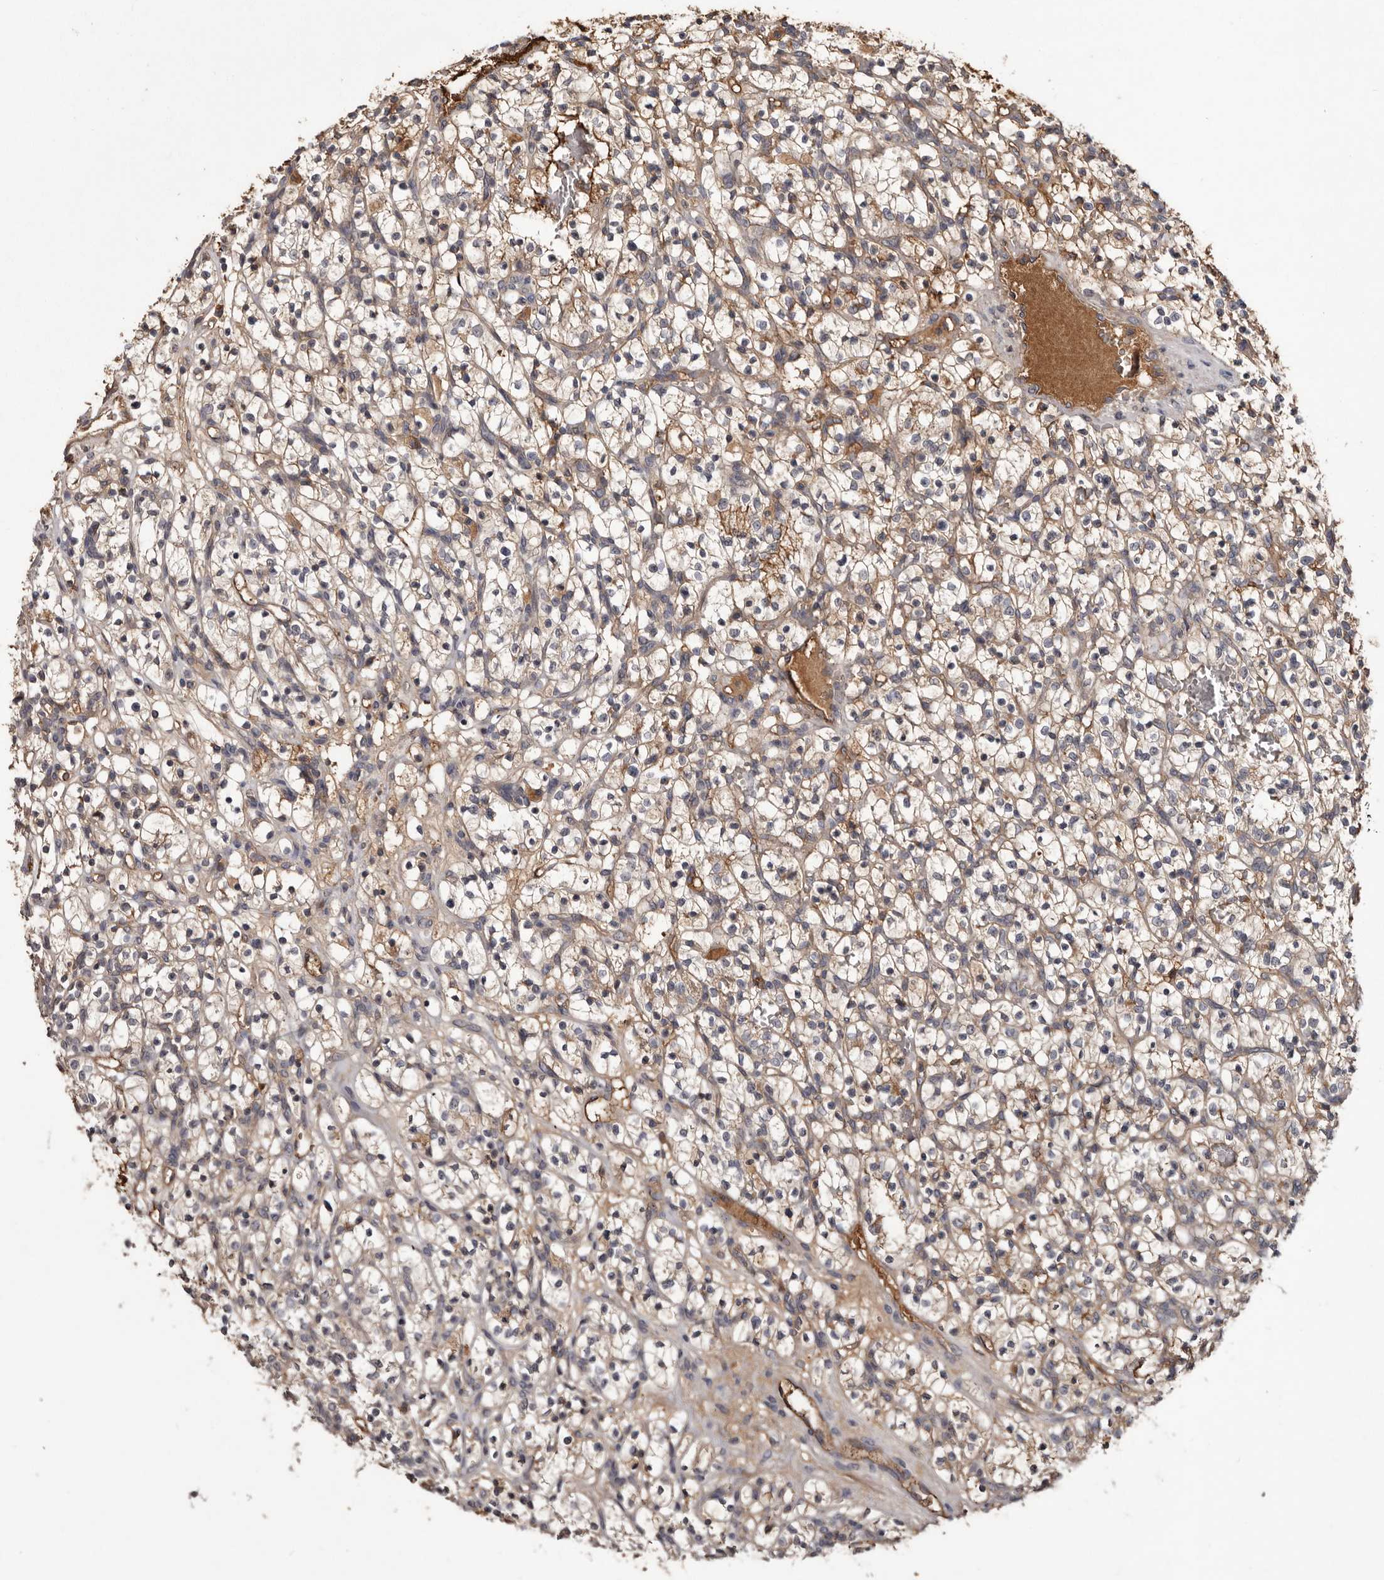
{"staining": {"intensity": "moderate", "quantity": ">75%", "location": "cytoplasmic/membranous"}, "tissue": "renal cancer", "cell_type": "Tumor cells", "image_type": "cancer", "snomed": [{"axis": "morphology", "description": "Adenocarcinoma, NOS"}, {"axis": "topography", "description": "Kidney"}], "caption": "Immunohistochemical staining of adenocarcinoma (renal) exhibits medium levels of moderate cytoplasmic/membranous protein positivity in approximately >75% of tumor cells.", "gene": "CYP1B1", "patient": {"sex": "female", "age": 57}}